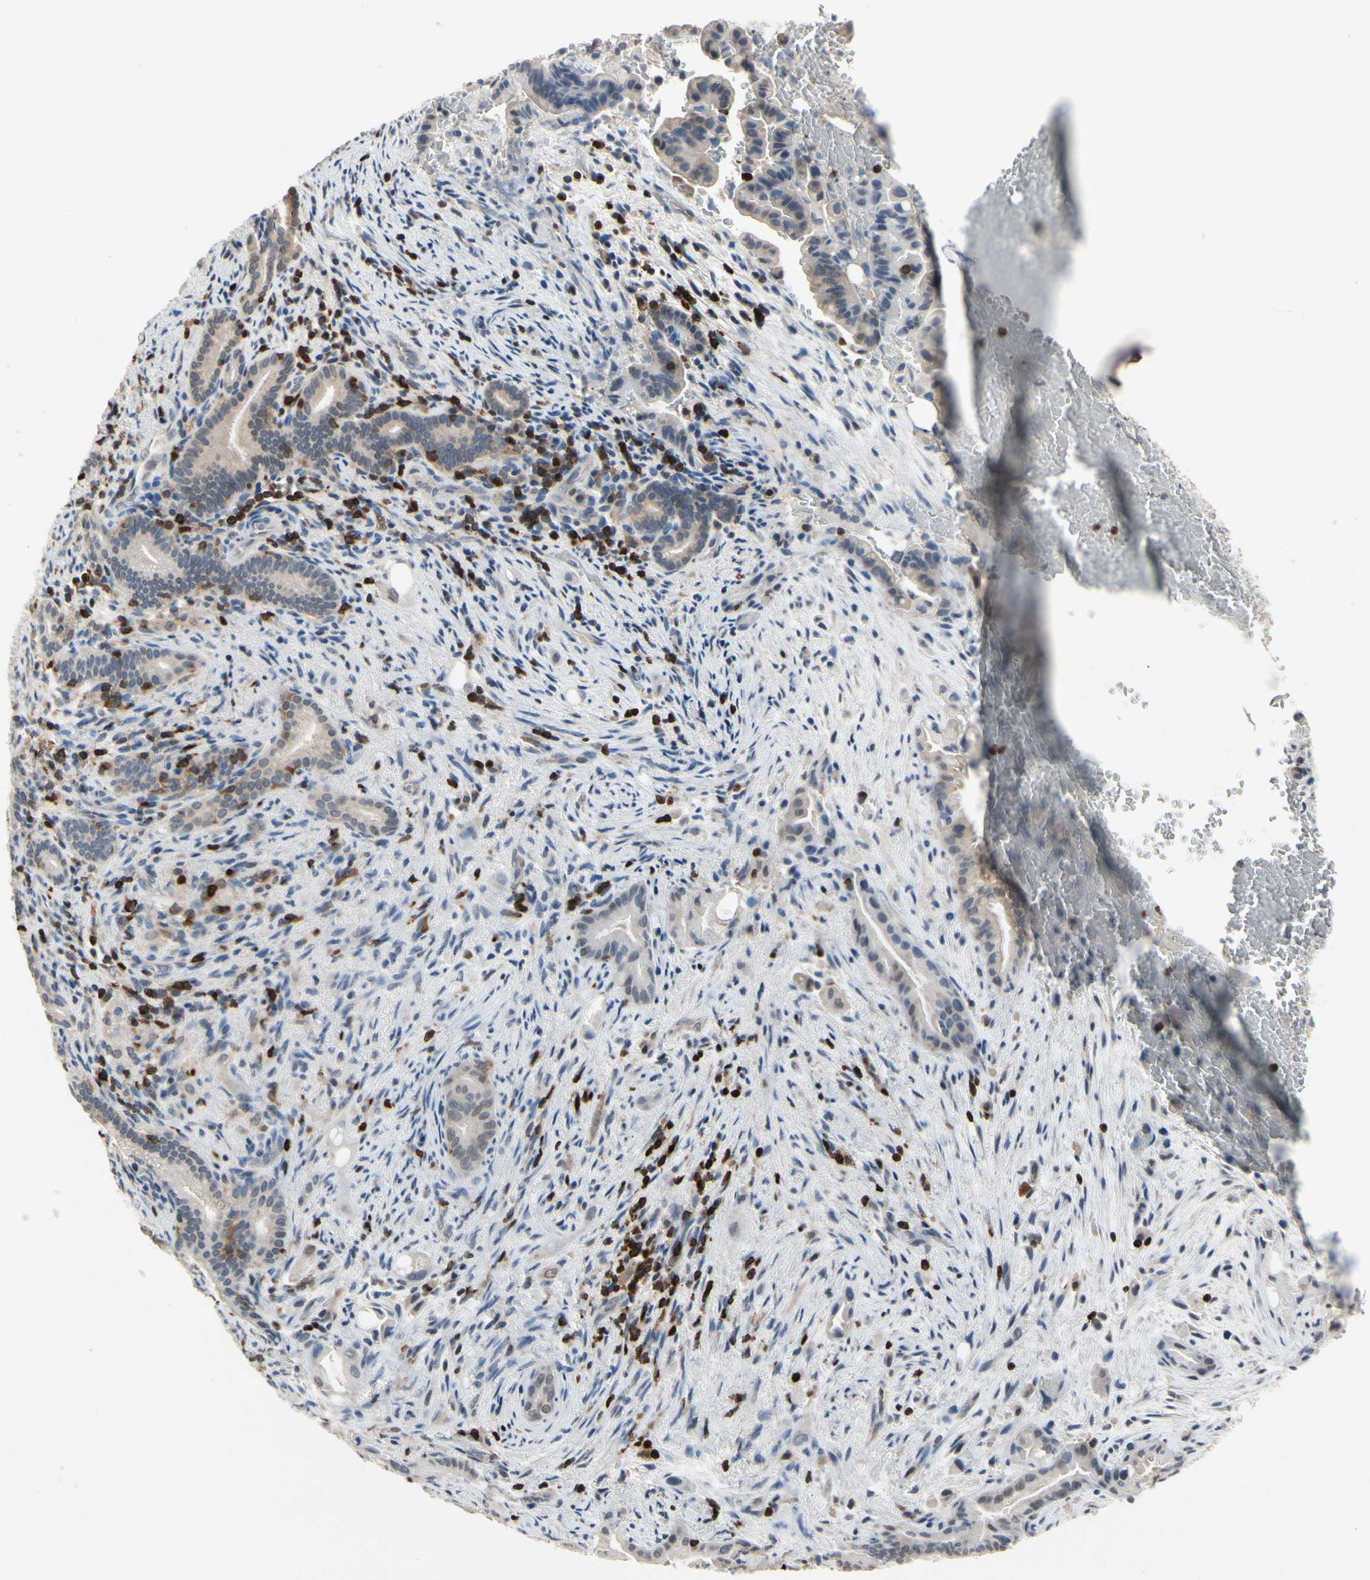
{"staining": {"intensity": "negative", "quantity": "none", "location": "none"}, "tissue": "liver cancer", "cell_type": "Tumor cells", "image_type": "cancer", "snomed": [{"axis": "morphology", "description": "Cholangiocarcinoma"}, {"axis": "topography", "description": "Liver"}], "caption": "Tumor cells are negative for brown protein staining in cholangiocarcinoma (liver). (Brightfield microscopy of DAB IHC at high magnification).", "gene": "NFATC2", "patient": {"sex": "female", "age": 68}}